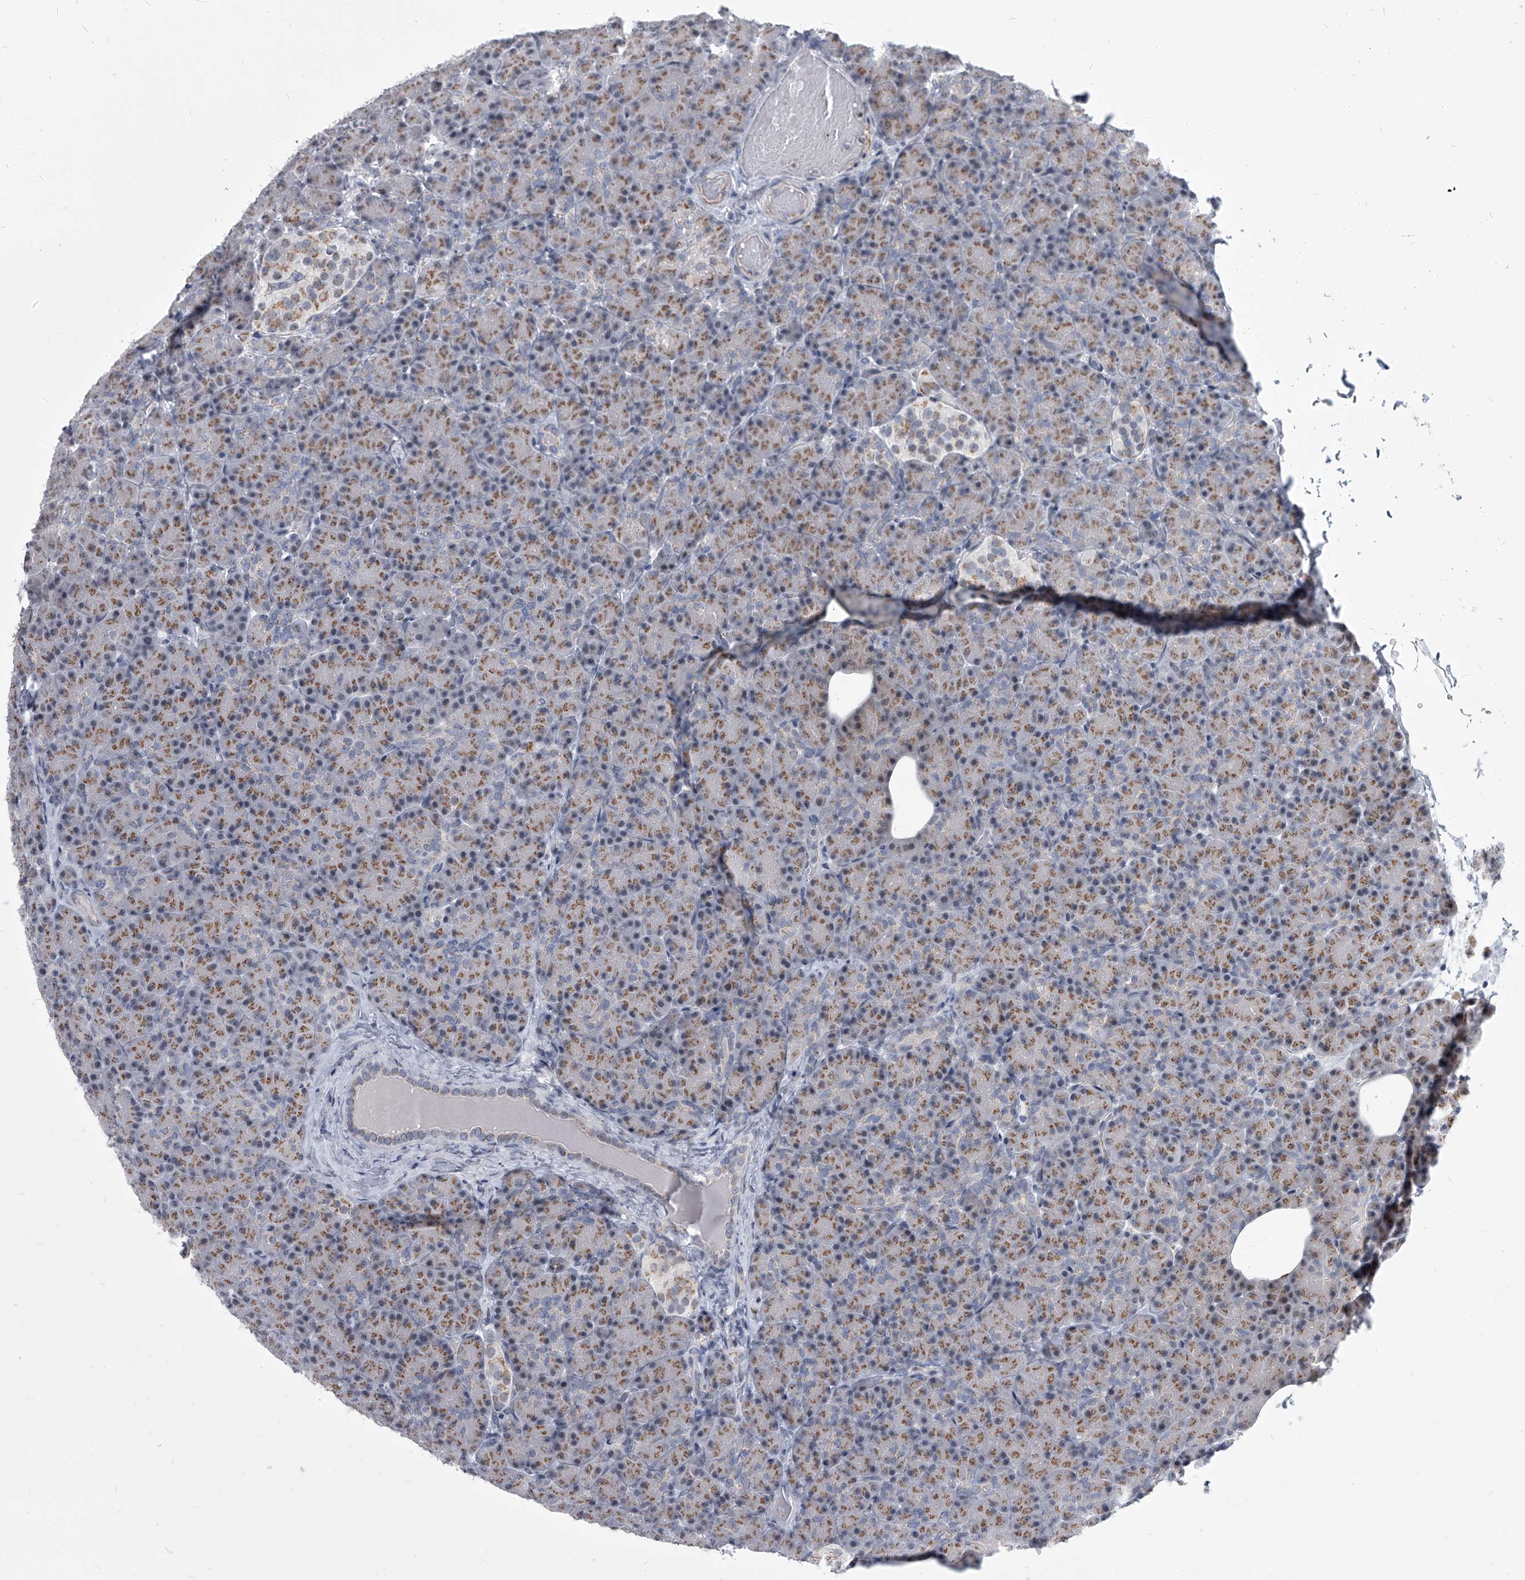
{"staining": {"intensity": "moderate", "quantity": ">75%", "location": "cytoplasmic/membranous"}, "tissue": "pancreas", "cell_type": "Exocrine glandular cells", "image_type": "normal", "snomed": [{"axis": "morphology", "description": "Normal tissue, NOS"}, {"axis": "topography", "description": "Pancreas"}], "caption": "Immunohistochemistry histopathology image of normal human pancreas stained for a protein (brown), which shows medium levels of moderate cytoplasmic/membranous expression in approximately >75% of exocrine glandular cells.", "gene": "EVA1C", "patient": {"sex": "female", "age": 43}}